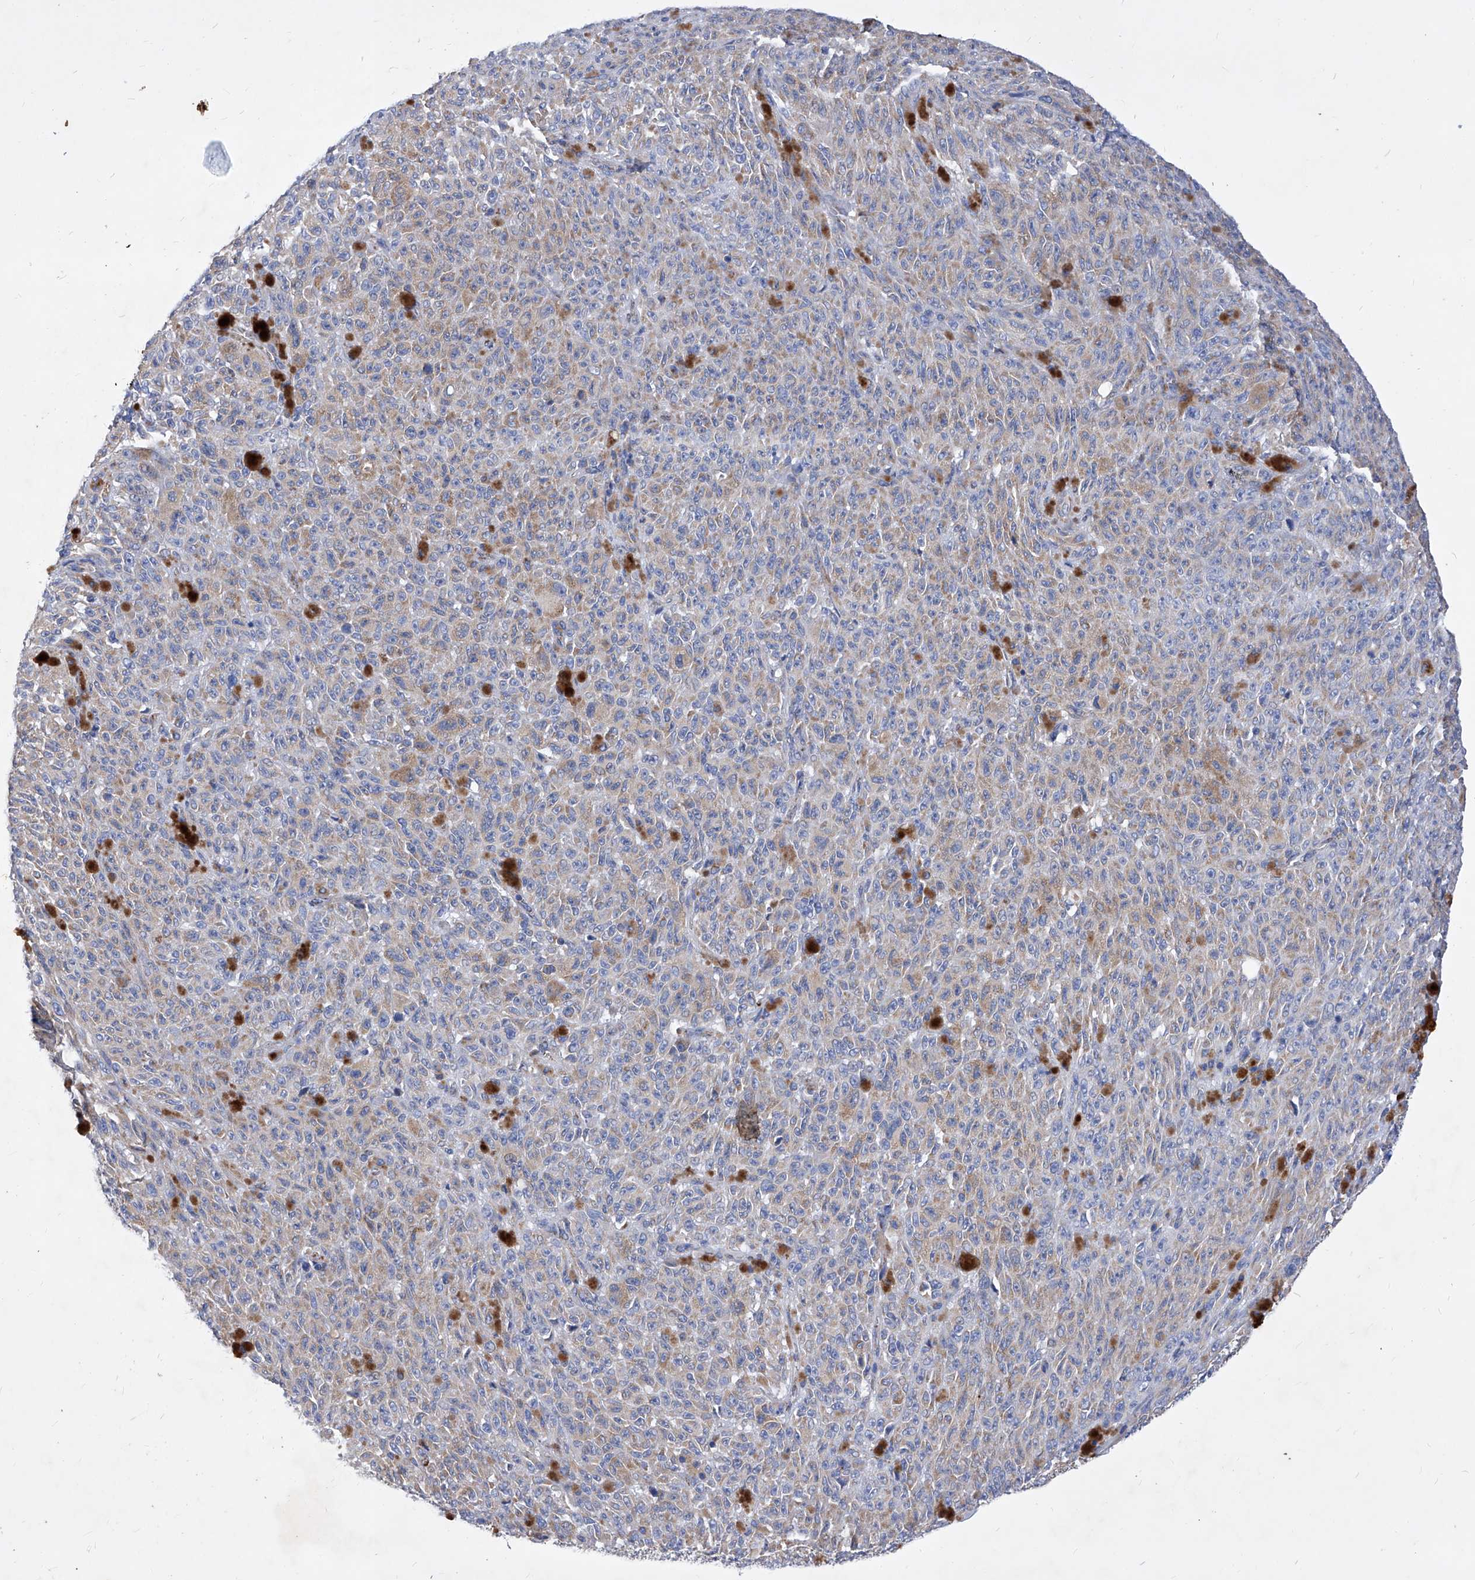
{"staining": {"intensity": "weak", "quantity": ">75%", "location": "cytoplasmic/membranous"}, "tissue": "melanoma", "cell_type": "Tumor cells", "image_type": "cancer", "snomed": [{"axis": "morphology", "description": "Malignant melanoma, NOS"}, {"axis": "topography", "description": "Skin"}], "caption": "A histopathology image of human melanoma stained for a protein displays weak cytoplasmic/membranous brown staining in tumor cells.", "gene": "HRNR", "patient": {"sex": "female", "age": 82}}